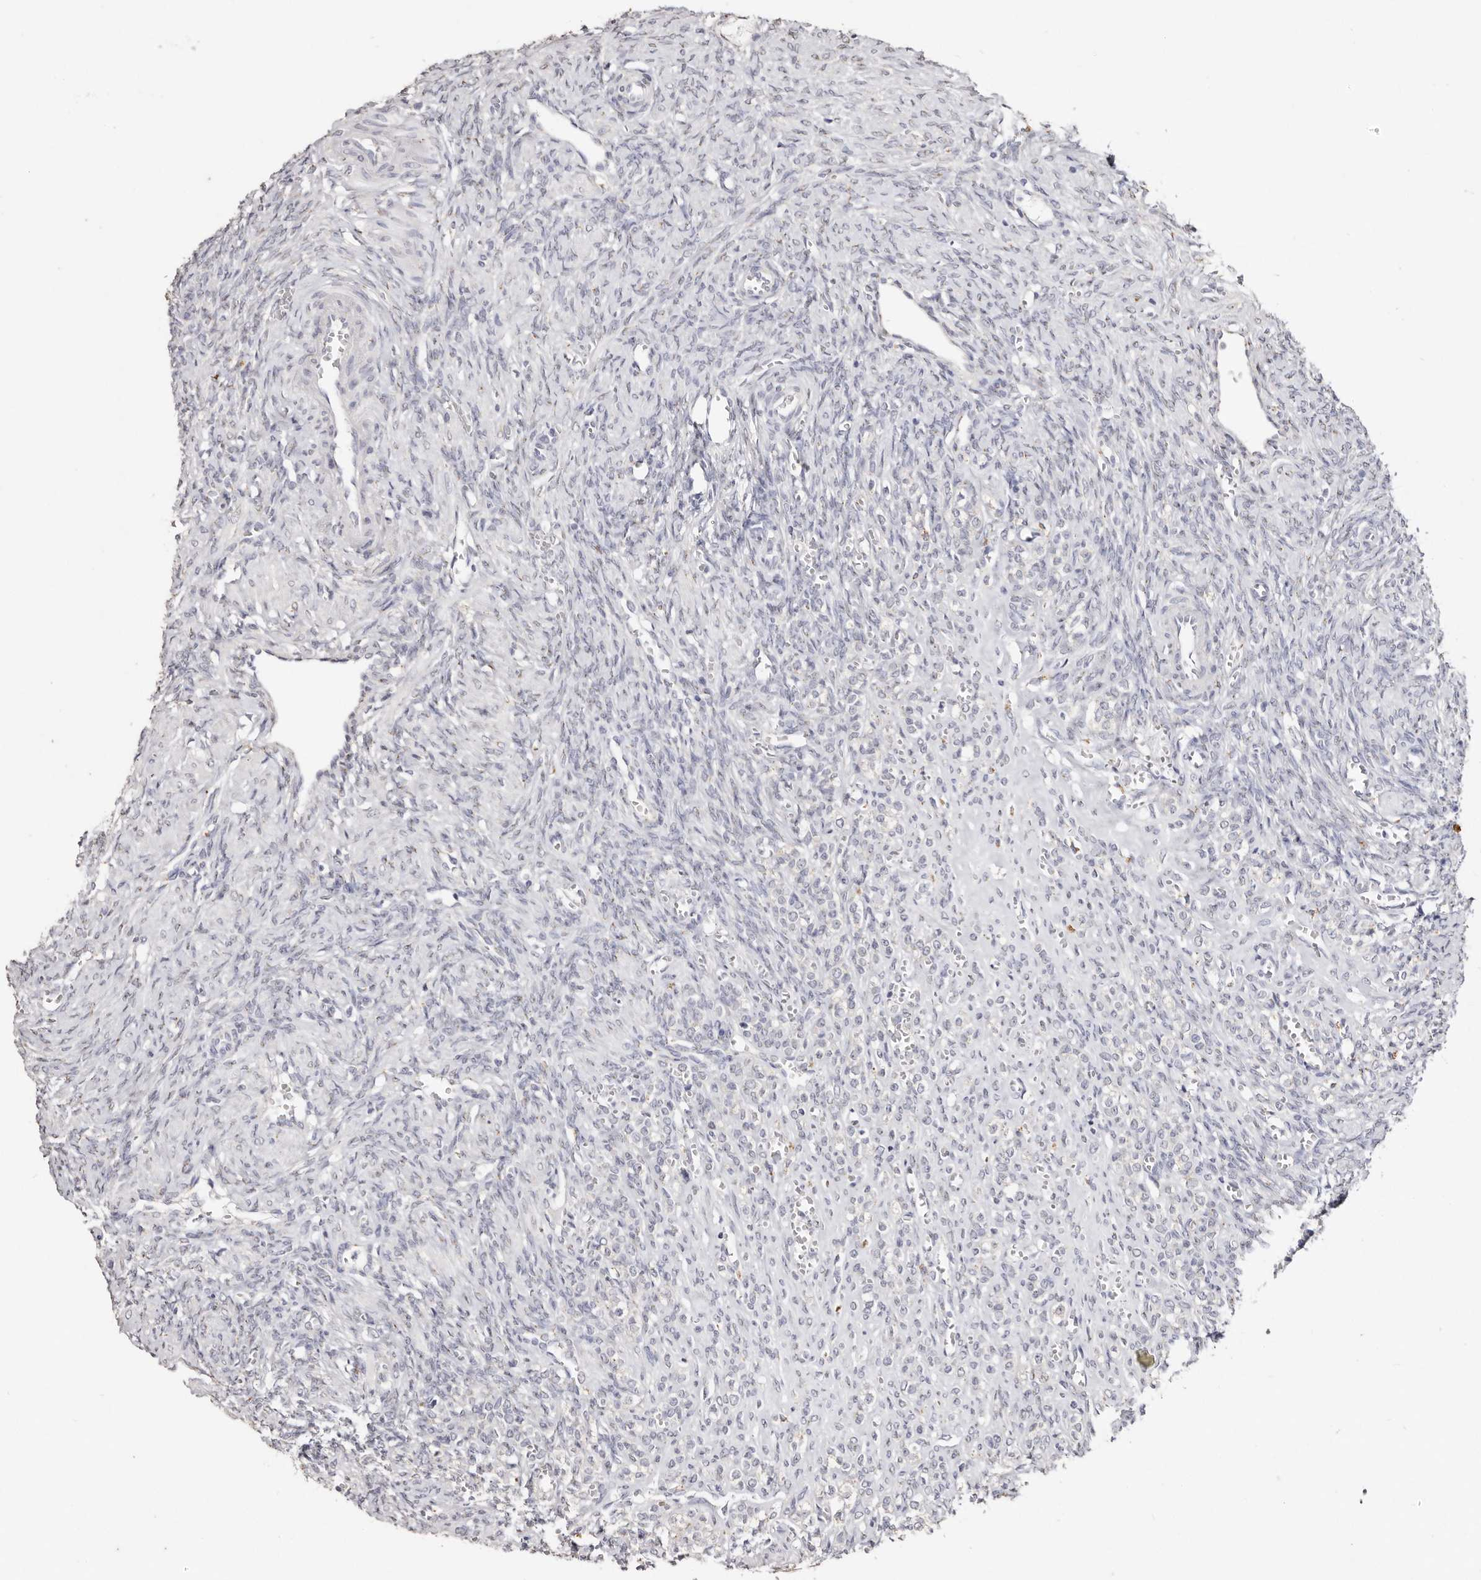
{"staining": {"intensity": "negative", "quantity": "none", "location": "none"}, "tissue": "ovary", "cell_type": "Follicle cells", "image_type": "normal", "snomed": [{"axis": "morphology", "description": "Normal tissue, NOS"}, {"axis": "topography", "description": "Ovary"}], "caption": "IHC micrograph of normal ovary: ovary stained with DAB (3,3'-diaminobenzidine) reveals no significant protein positivity in follicle cells. The staining was performed using DAB to visualize the protein expression in brown, while the nuclei were stained in blue with hematoxylin (Magnification: 20x).", "gene": "LGALS7B", "patient": {"sex": "female", "age": 41}}